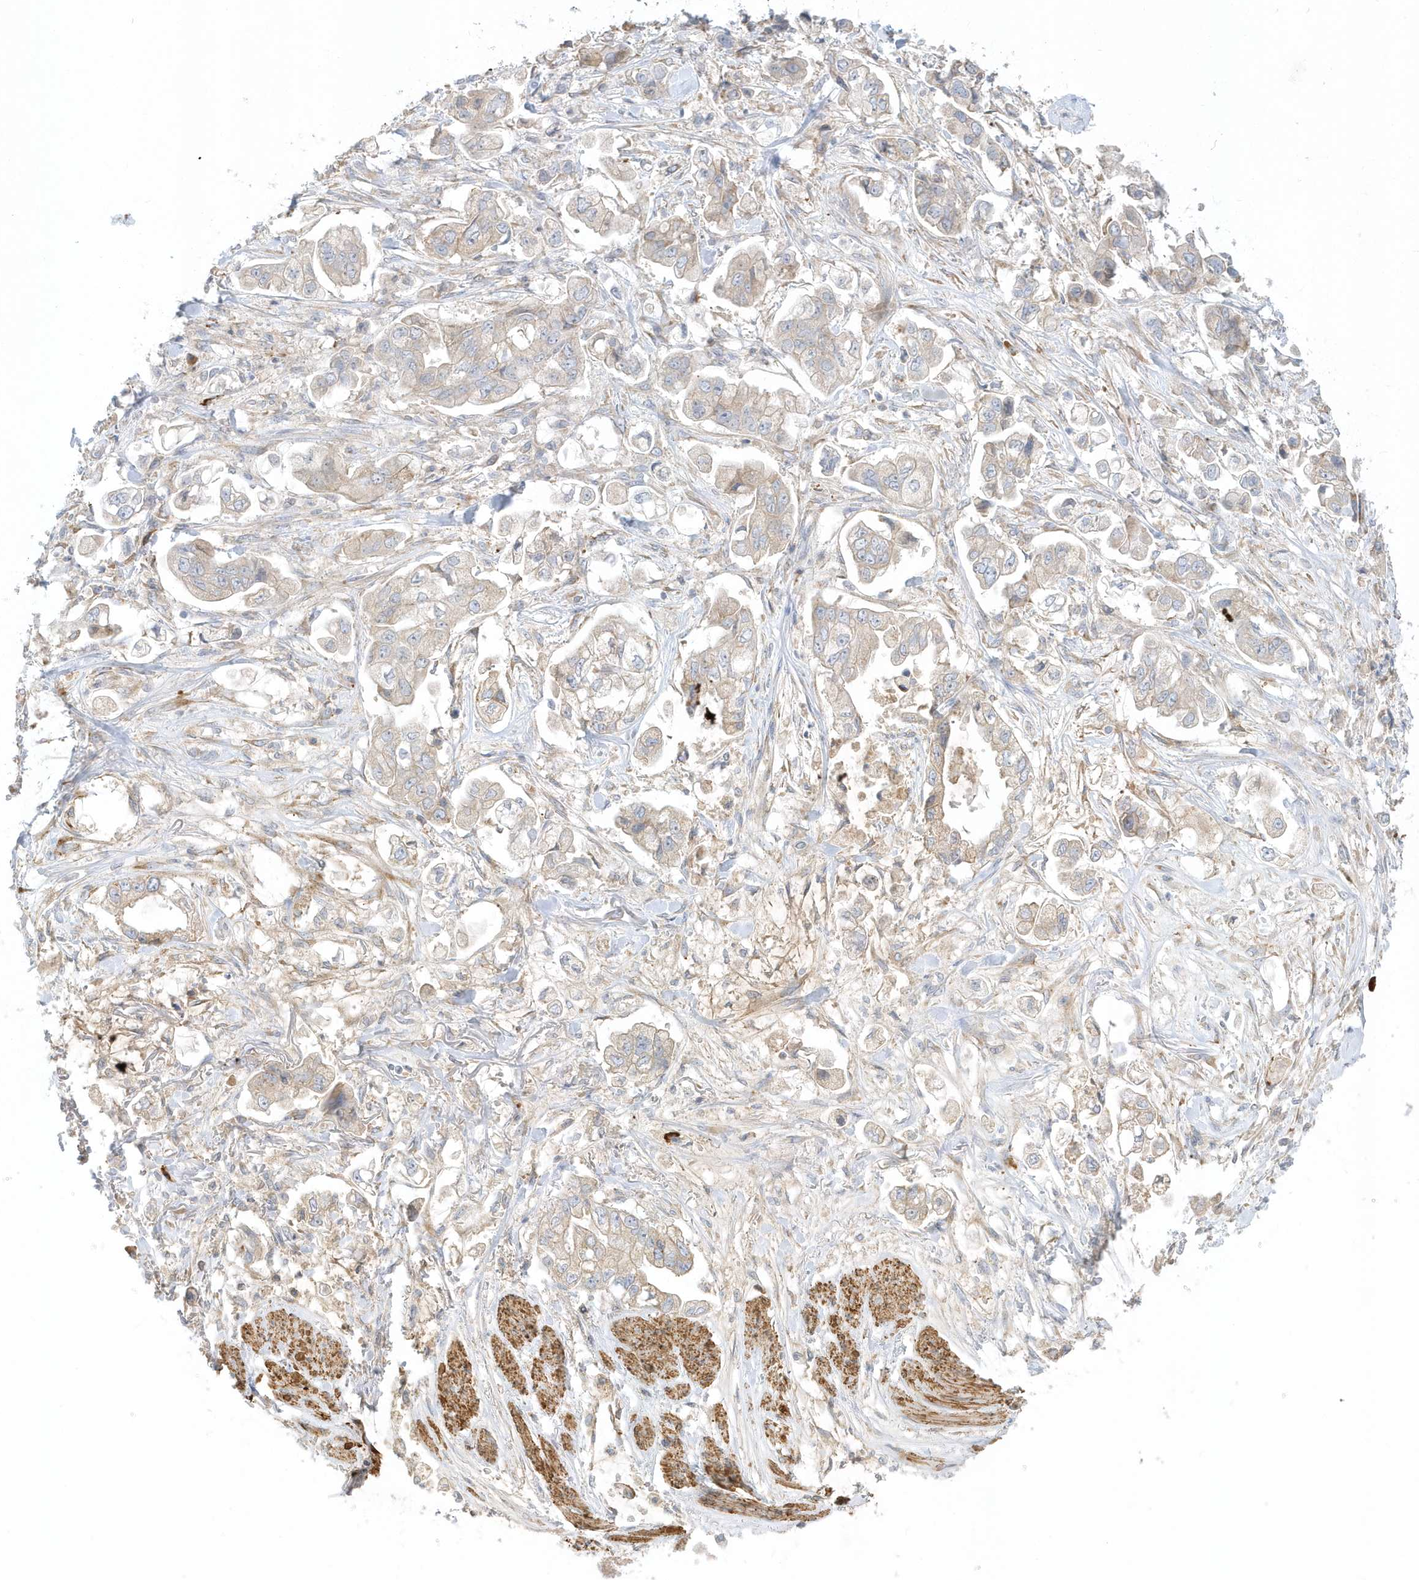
{"staining": {"intensity": "negative", "quantity": "none", "location": "none"}, "tissue": "stomach cancer", "cell_type": "Tumor cells", "image_type": "cancer", "snomed": [{"axis": "morphology", "description": "Adenocarcinoma, NOS"}, {"axis": "topography", "description": "Stomach"}], "caption": "A high-resolution image shows IHC staining of adenocarcinoma (stomach), which shows no significant expression in tumor cells.", "gene": "THADA", "patient": {"sex": "male", "age": 62}}